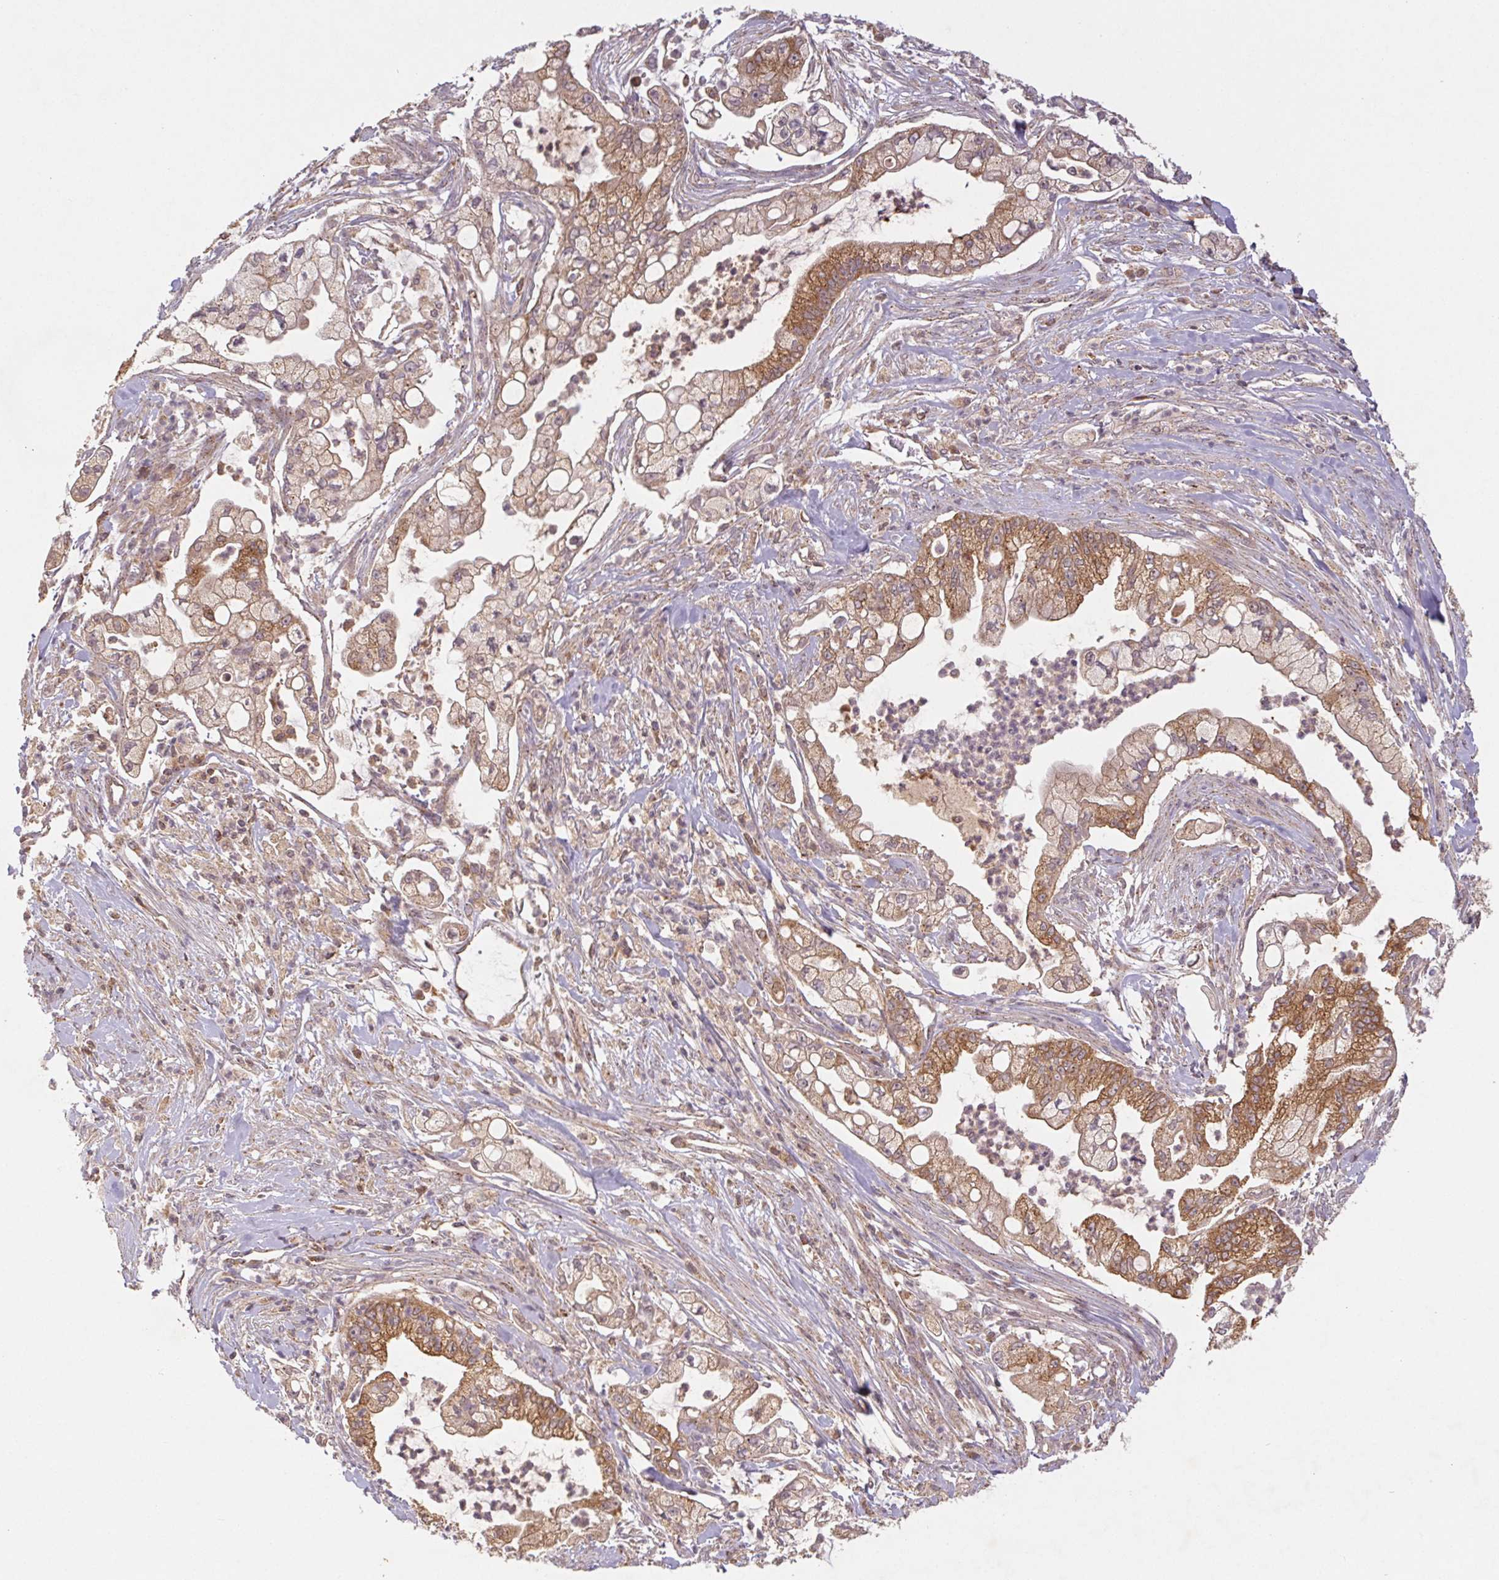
{"staining": {"intensity": "moderate", "quantity": ">75%", "location": "cytoplasmic/membranous"}, "tissue": "pancreatic cancer", "cell_type": "Tumor cells", "image_type": "cancer", "snomed": [{"axis": "morphology", "description": "Adenocarcinoma, NOS"}, {"axis": "topography", "description": "Pancreas"}], "caption": "The histopathology image displays staining of pancreatic adenocarcinoma, revealing moderate cytoplasmic/membranous protein expression (brown color) within tumor cells. The staining is performed using DAB (3,3'-diaminobenzidine) brown chromogen to label protein expression. The nuclei are counter-stained blue using hematoxylin.", "gene": "MTHFD1", "patient": {"sex": "female", "age": 69}}